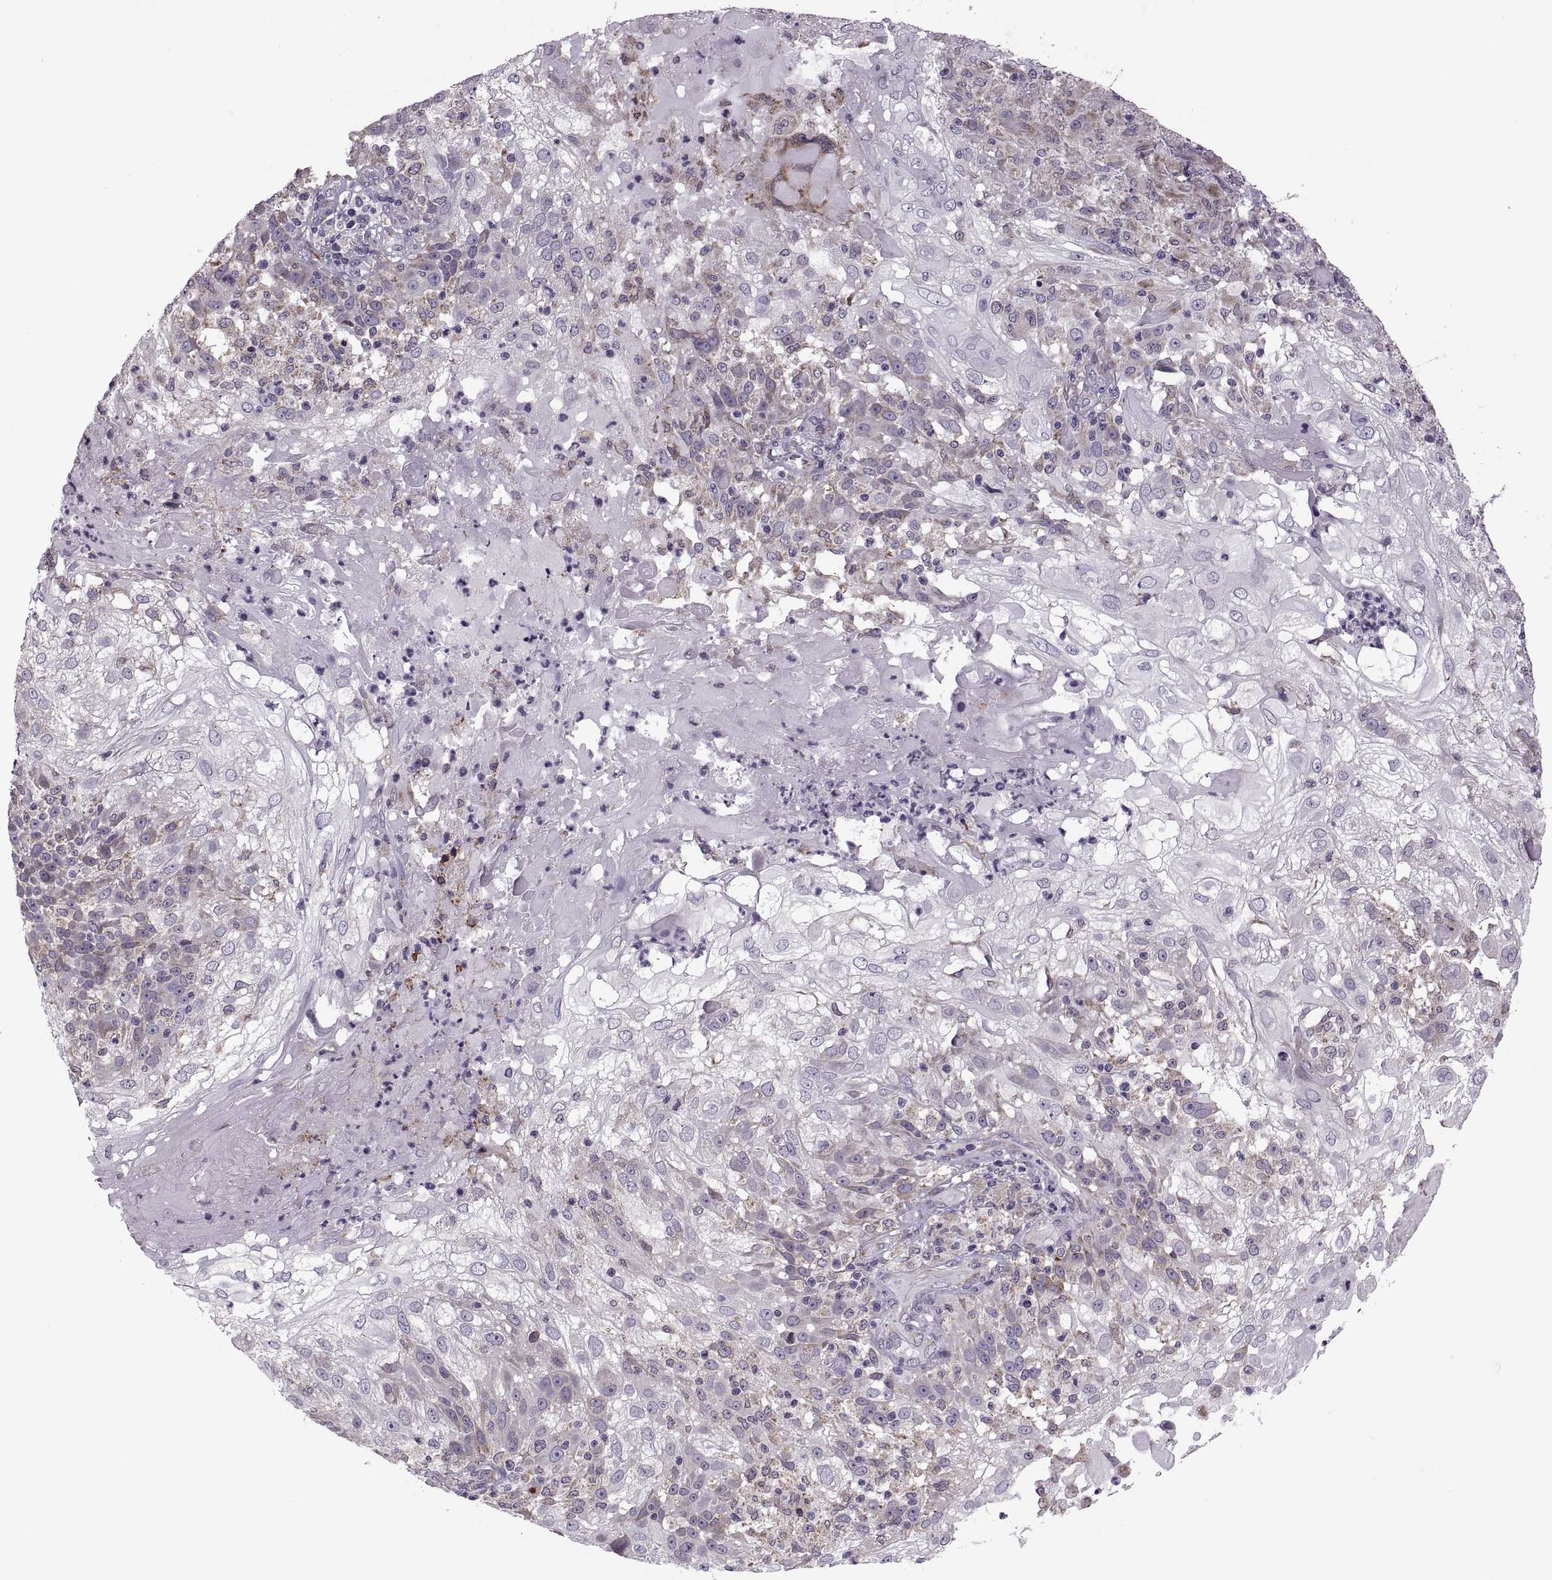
{"staining": {"intensity": "moderate", "quantity": "<25%", "location": "cytoplasmic/membranous"}, "tissue": "skin cancer", "cell_type": "Tumor cells", "image_type": "cancer", "snomed": [{"axis": "morphology", "description": "Normal tissue, NOS"}, {"axis": "morphology", "description": "Squamous cell carcinoma, NOS"}, {"axis": "topography", "description": "Skin"}], "caption": "Immunohistochemistry staining of skin cancer, which demonstrates low levels of moderate cytoplasmic/membranous expression in approximately <25% of tumor cells indicating moderate cytoplasmic/membranous protein positivity. The staining was performed using DAB (3,3'-diaminobenzidine) (brown) for protein detection and nuclei were counterstained in hematoxylin (blue).", "gene": "LETM2", "patient": {"sex": "female", "age": 83}}